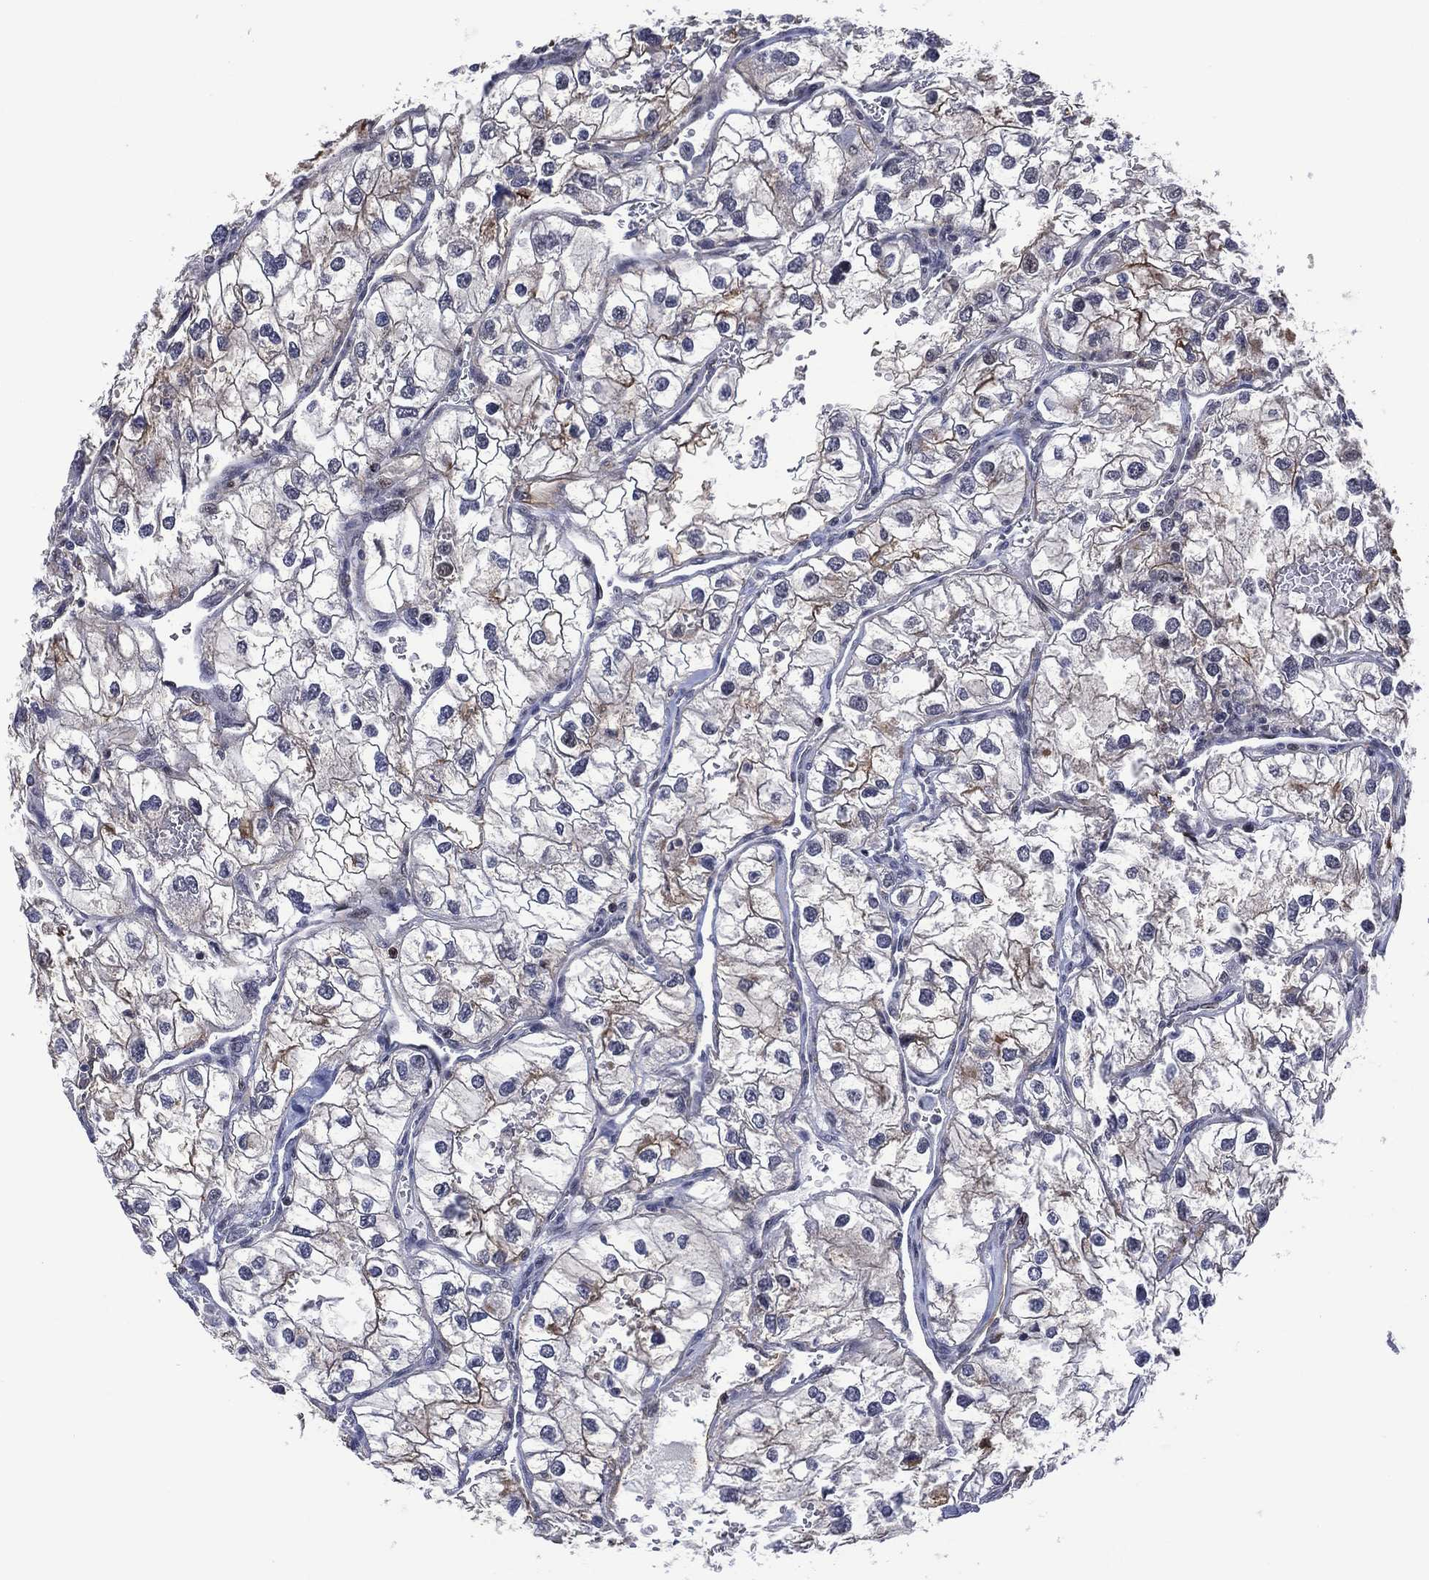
{"staining": {"intensity": "moderate", "quantity": "<25%", "location": "cytoplasmic/membranous"}, "tissue": "renal cancer", "cell_type": "Tumor cells", "image_type": "cancer", "snomed": [{"axis": "morphology", "description": "Adenocarcinoma, NOS"}, {"axis": "topography", "description": "Kidney"}], "caption": "This is a histology image of immunohistochemistry staining of renal cancer, which shows moderate positivity in the cytoplasmic/membranous of tumor cells.", "gene": "DPP4", "patient": {"sex": "male", "age": 59}}